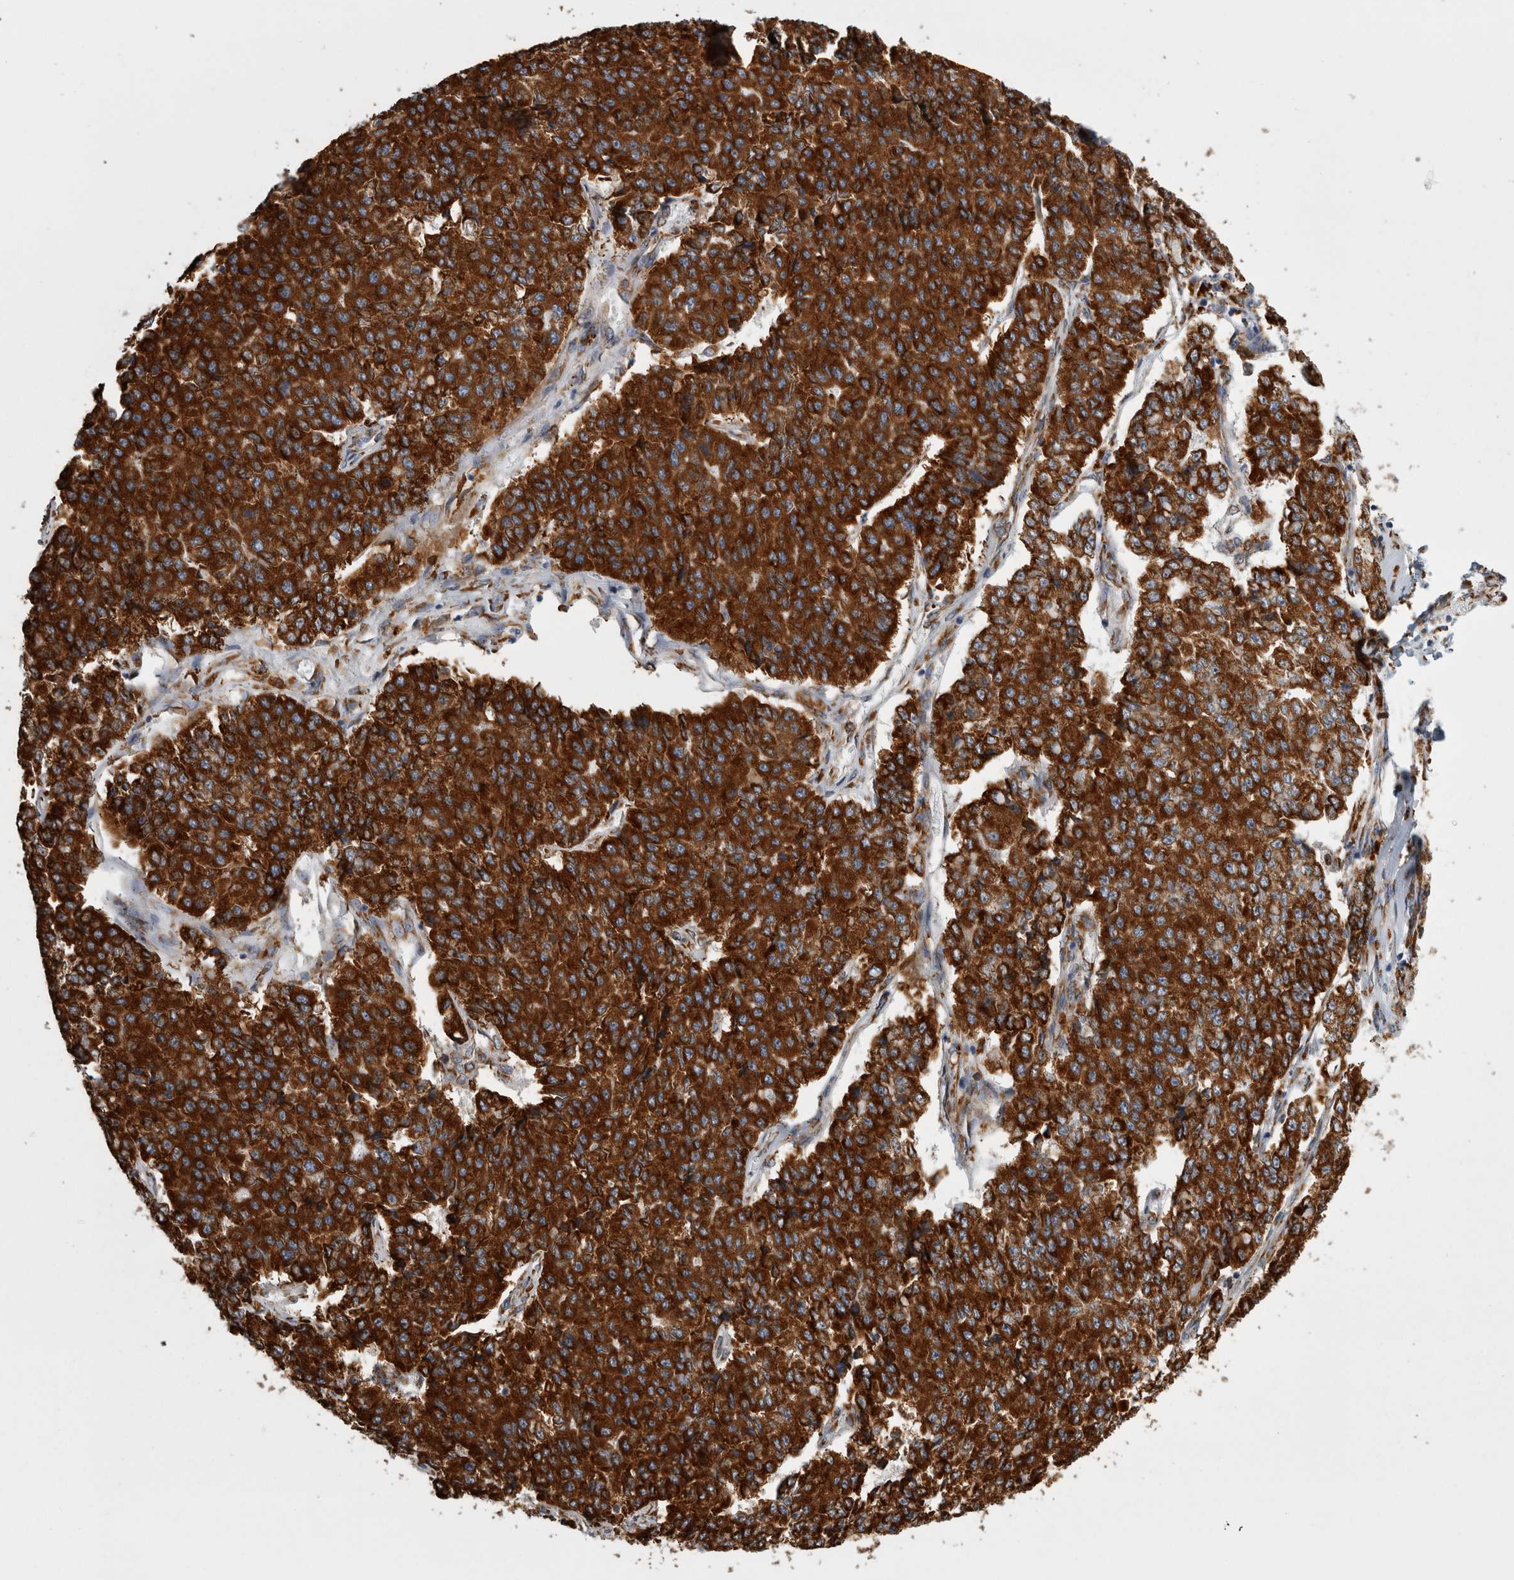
{"staining": {"intensity": "strong", "quantity": ">75%", "location": "cytoplasmic/membranous"}, "tissue": "pancreatic cancer", "cell_type": "Tumor cells", "image_type": "cancer", "snomed": [{"axis": "morphology", "description": "Adenocarcinoma, NOS"}, {"axis": "topography", "description": "Pancreas"}], "caption": "Strong cytoplasmic/membranous protein positivity is appreciated in about >75% of tumor cells in adenocarcinoma (pancreatic).", "gene": "FHIP2B", "patient": {"sex": "male", "age": 50}}